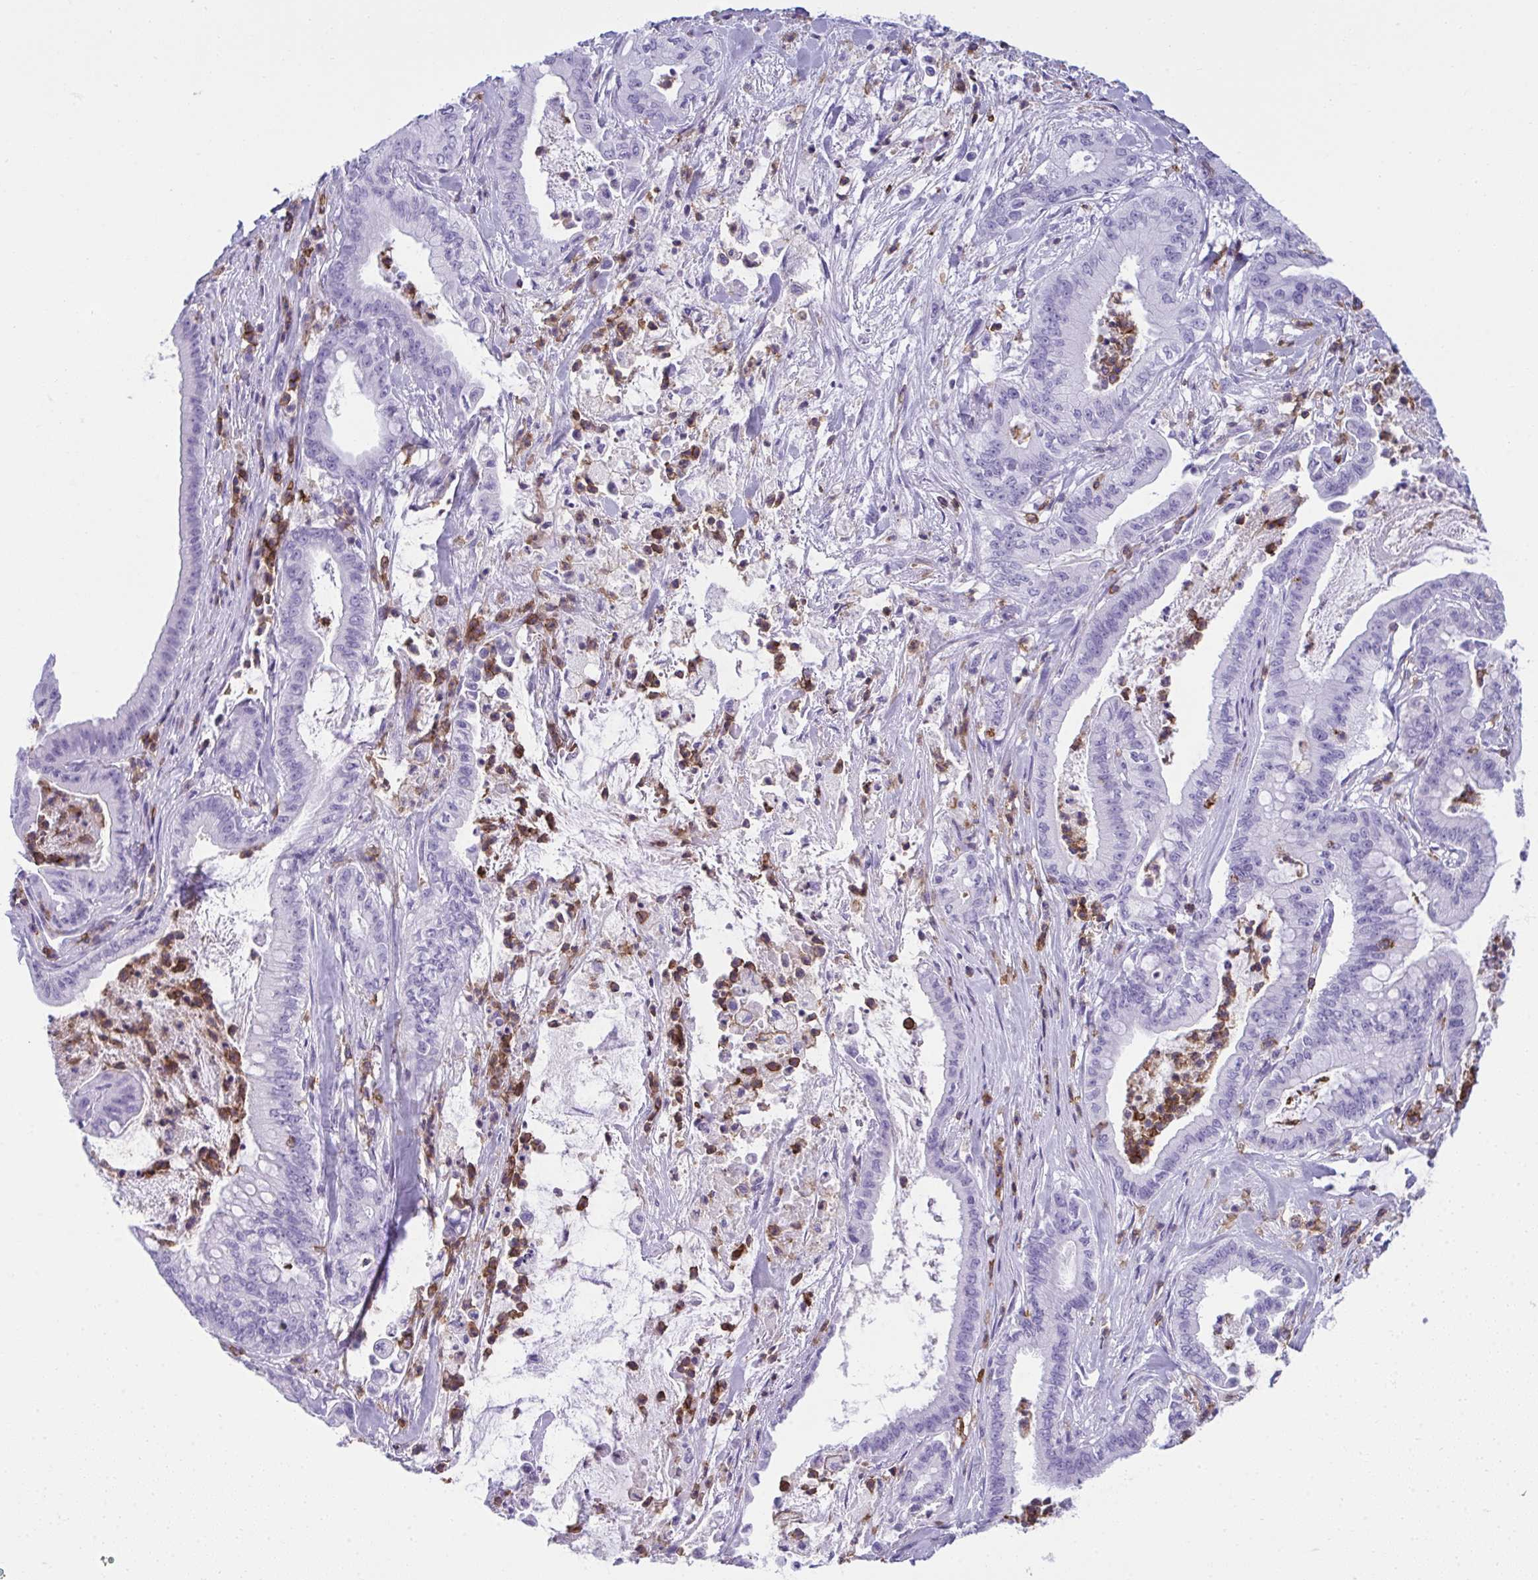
{"staining": {"intensity": "negative", "quantity": "none", "location": "none"}, "tissue": "pancreatic cancer", "cell_type": "Tumor cells", "image_type": "cancer", "snomed": [{"axis": "morphology", "description": "Adenocarcinoma, NOS"}, {"axis": "topography", "description": "Pancreas"}], "caption": "High power microscopy micrograph of an IHC image of pancreatic adenocarcinoma, revealing no significant positivity in tumor cells.", "gene": "SPN", "patient": {"sex": "male", "age": 71}}